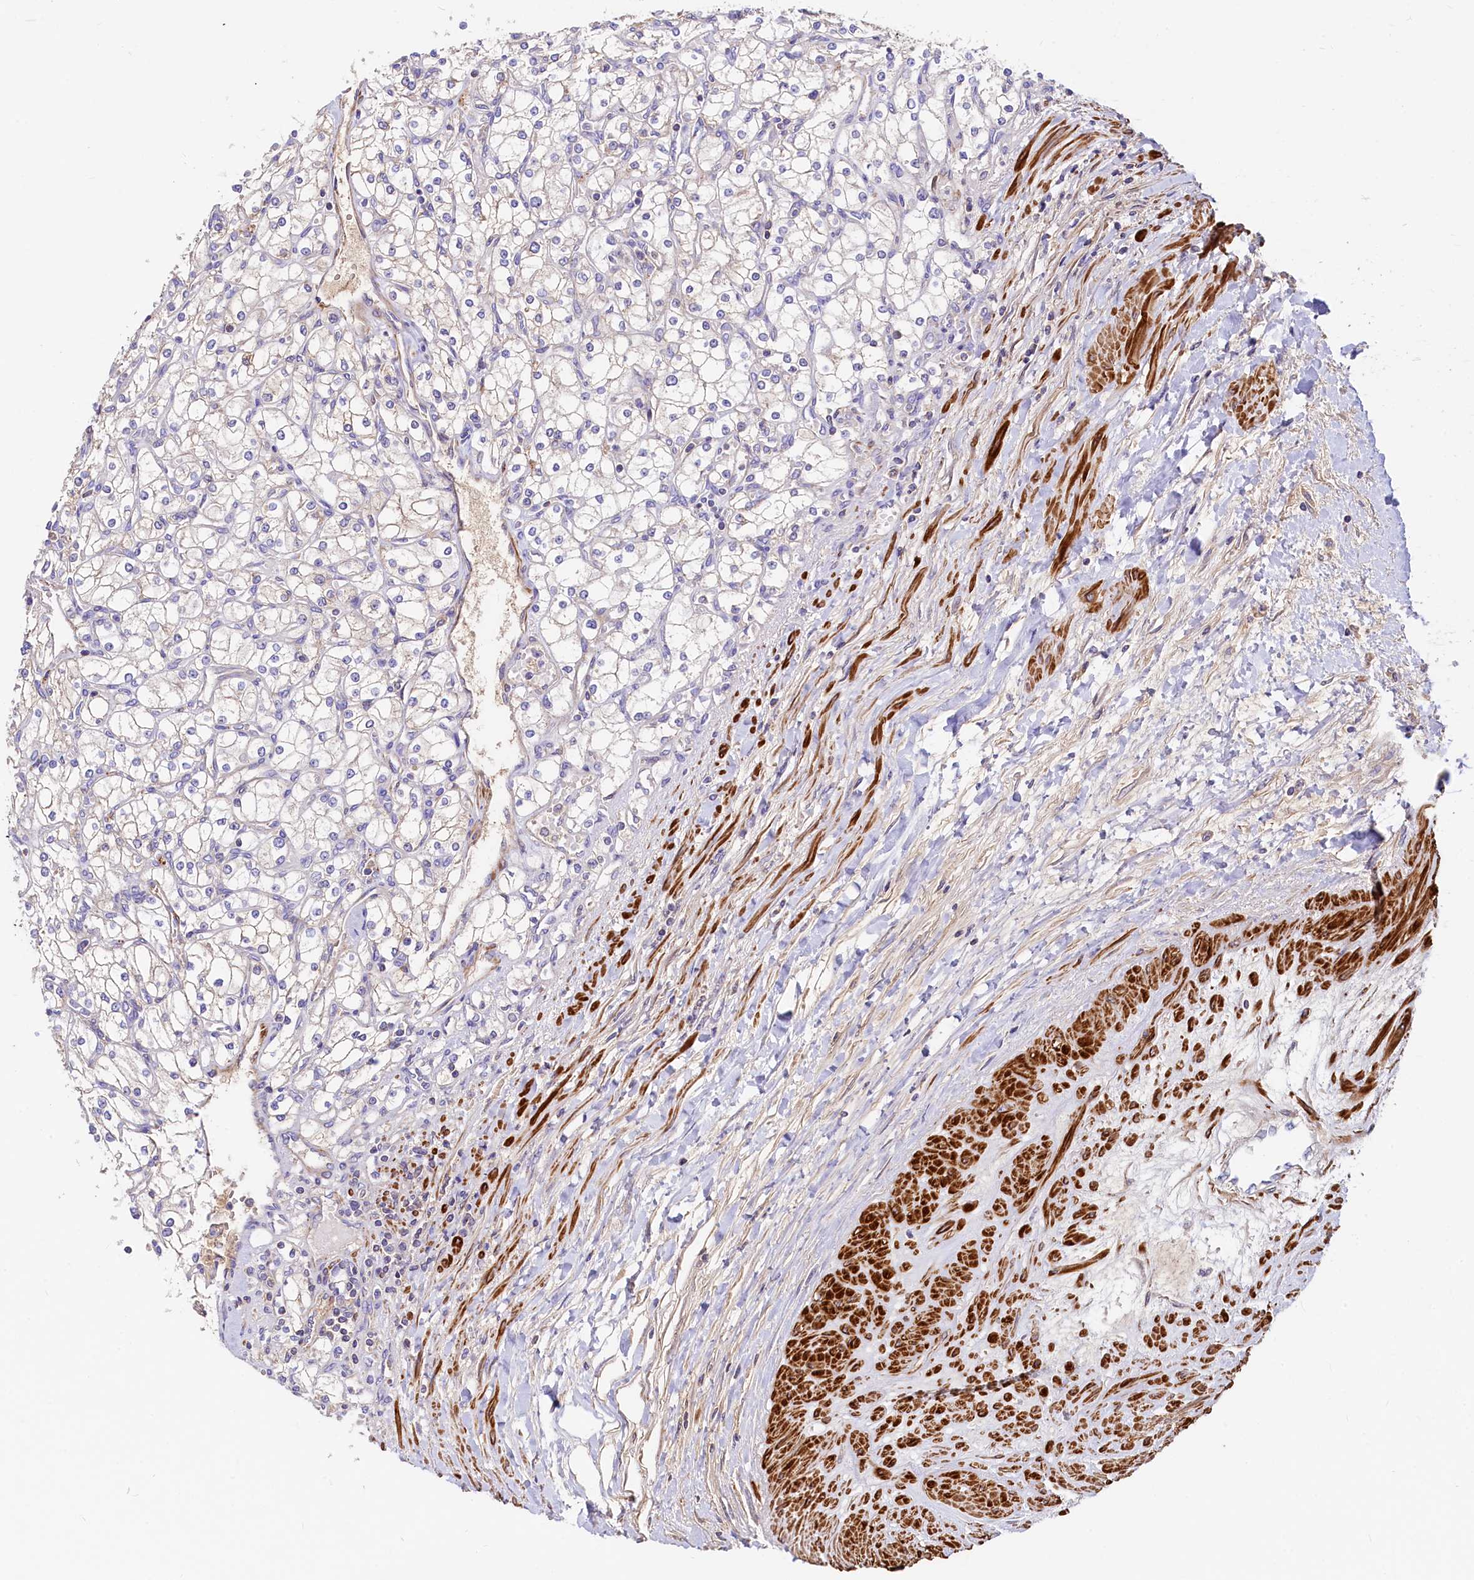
{"staining": {"intensity": "negative", "quantity": "none", "location": "none"}, "tissue": "renal cancer", "cell_type": "Tumor cells", "image_type": "cancer", "snomed": [{"axis": "morphology", "description": "Adenocarcinoma, NOS"}, {"axis": "topography", "description": "Kidney"}], "caption": "The micrograph reveals no significant expression in tumor cells of renal cancer. (DAB IHC visualized using brightfield microscopy, high magnification).", "gene": "CIAO3", "patient": {"sex": "male", "age": 80}}